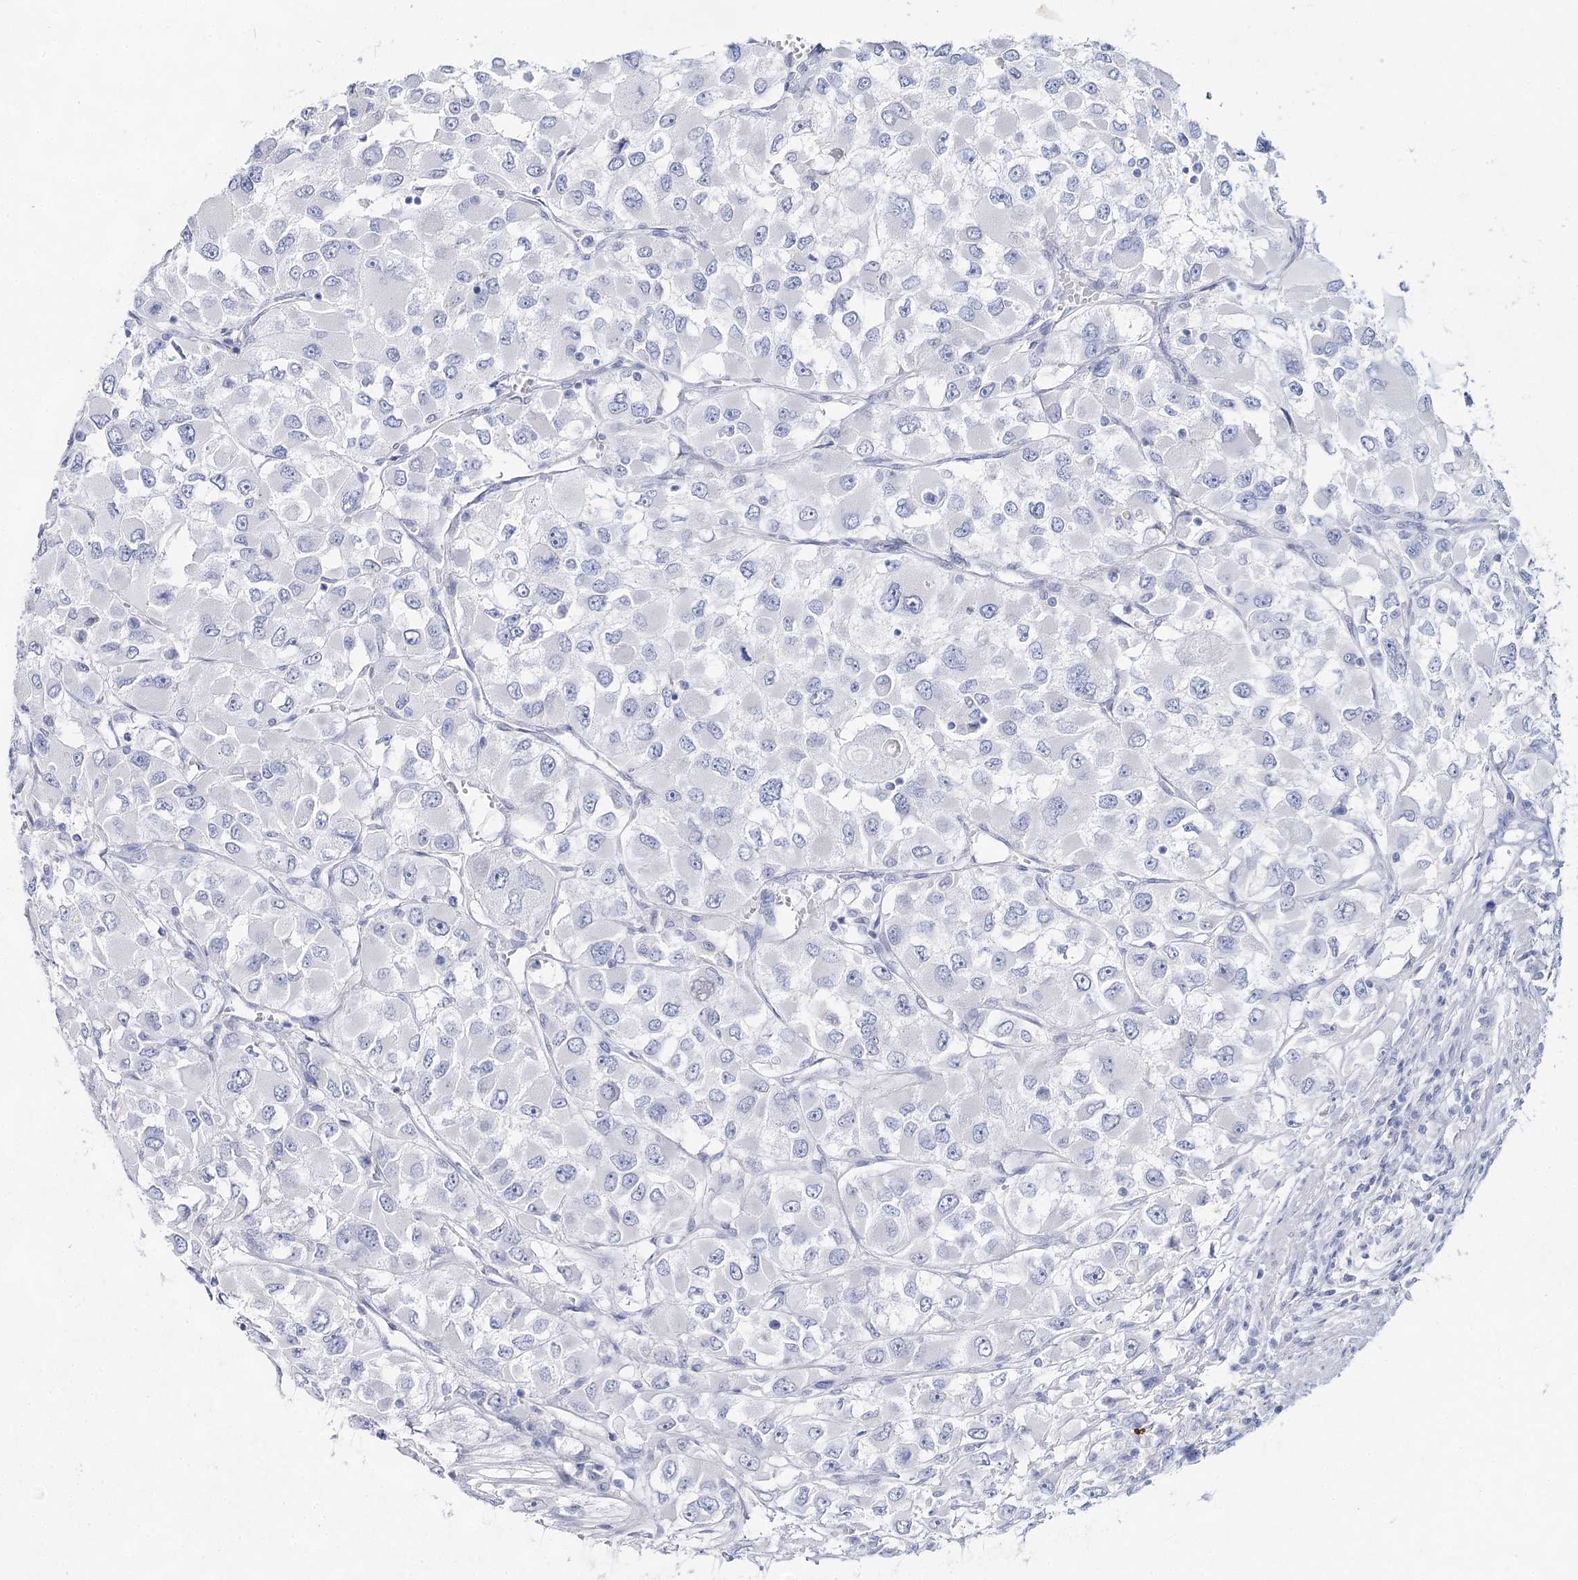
{"staining": {"intensity": "negative", "quantity": "none", "location": "none"}, "tissue": "renal cancer", "cell_type": "Tumor cells", "image_type": "cancer", "snomed": [{"axis": "morphology", "description": "Adenocarcinoma, NOS"}, {"axis": "topography", "description": "Kidney"}], "caption": "Renal cancer (adenocarcinoma) was stained to show a protein in brown. There is no significant expression in tumor cells. Brightfield microscopy of immunohistochemistry (IHC) stained with DAB (brown) and hematoxylin (blue), captured at high magnification.", "gene": "SLC17A2", "patient": {"sex": "female", "age": 52}}